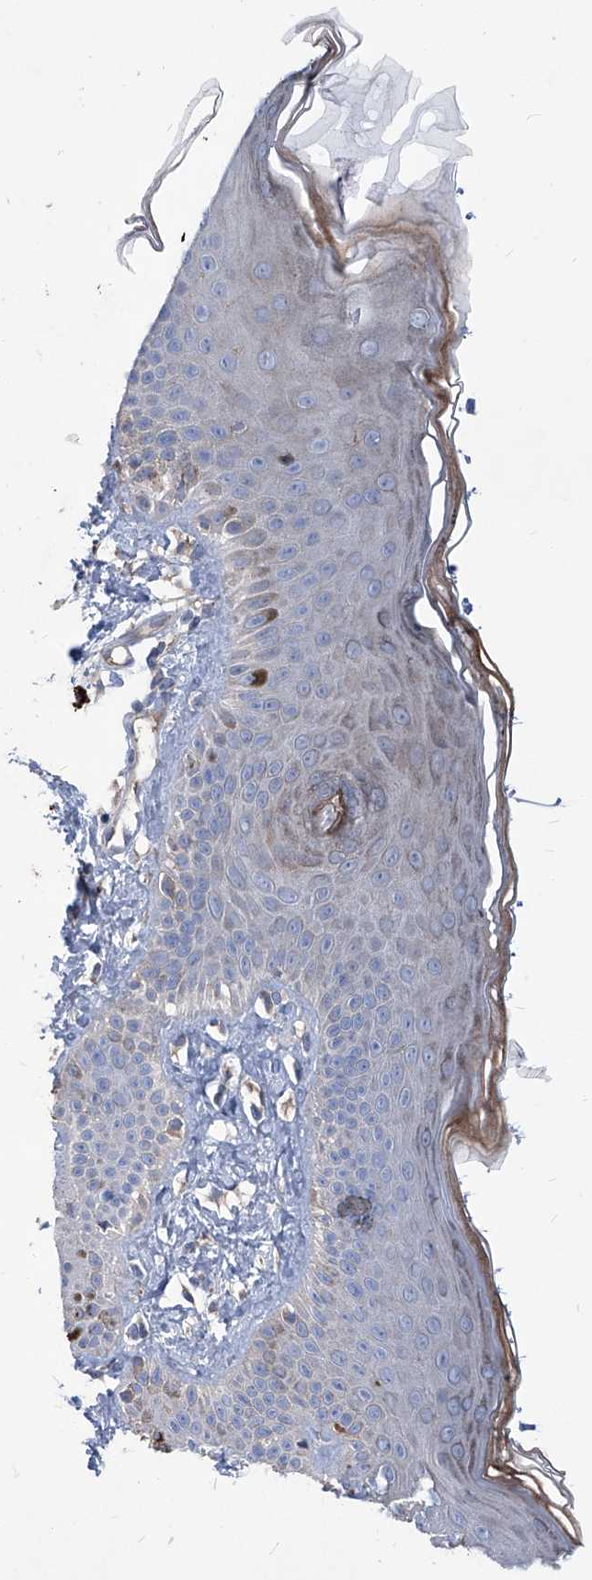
{"staining": {"intensity": "moderate", "quantity": ">75%", "location": "cytoplasmic/membranous"}, "tissue": "skin", "cell_type": "Fibroblasts", "image_type": "normal", "snomed": [{"axis": "morphology", "description": "Normal tissue, NOS"}, {"axis": "topography", "description": "Skin"}], "caption": "Fibroblasts display moderate cytoplasmic/membranous positivity in approximately >75% of cells in benign skin.", "gene": "EPHA8", "patient": {"sex": "male", "age": 52}}